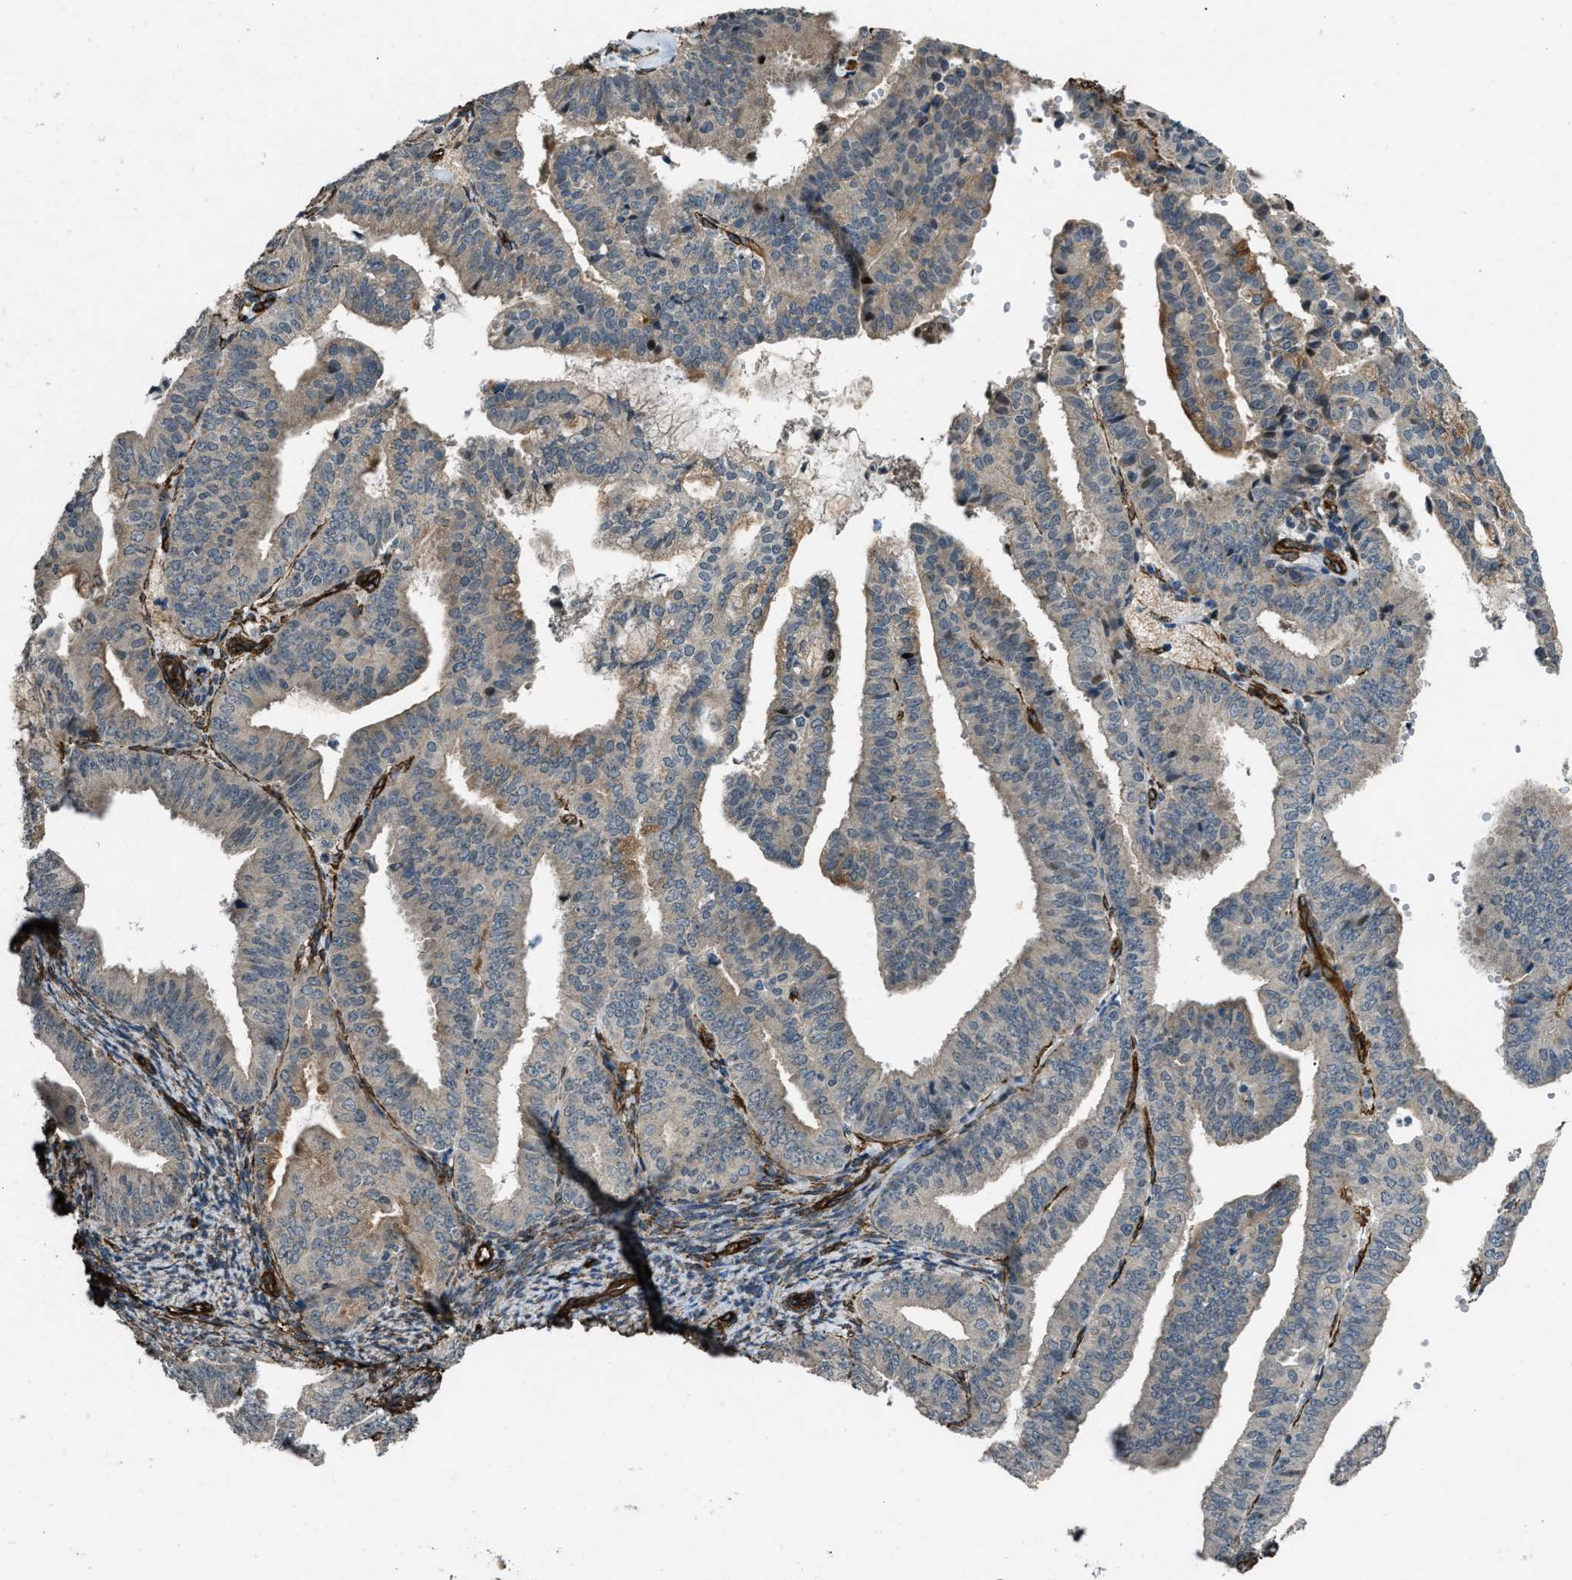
{"staining": {"intensity": "weak", "quantity": ">75%", "location": "cytoplasmic/membranous"}, "tissue": "endometrial cancer", "cell_type": "Tumor cells", "image_type": "cancer", "snomed": [{"axis": "morphology", "description": "Adenocarcinoma, NOS"}, {"axis": "topography", "description": "Endometrium"}], "caption": "IHC staining of endometrial cancer, which demonstrates low levels of weak cytoplasmic/membranous staining in about >75% of tumor cells indicating weak cytoplasmic/membranous protein staining. The staining was performed using DAB (brown) for protein detection and nuclei were counterstained in hematoxylin (blue).", "gene": "NMB", "patient": {"sex": "female", "age": 63}}